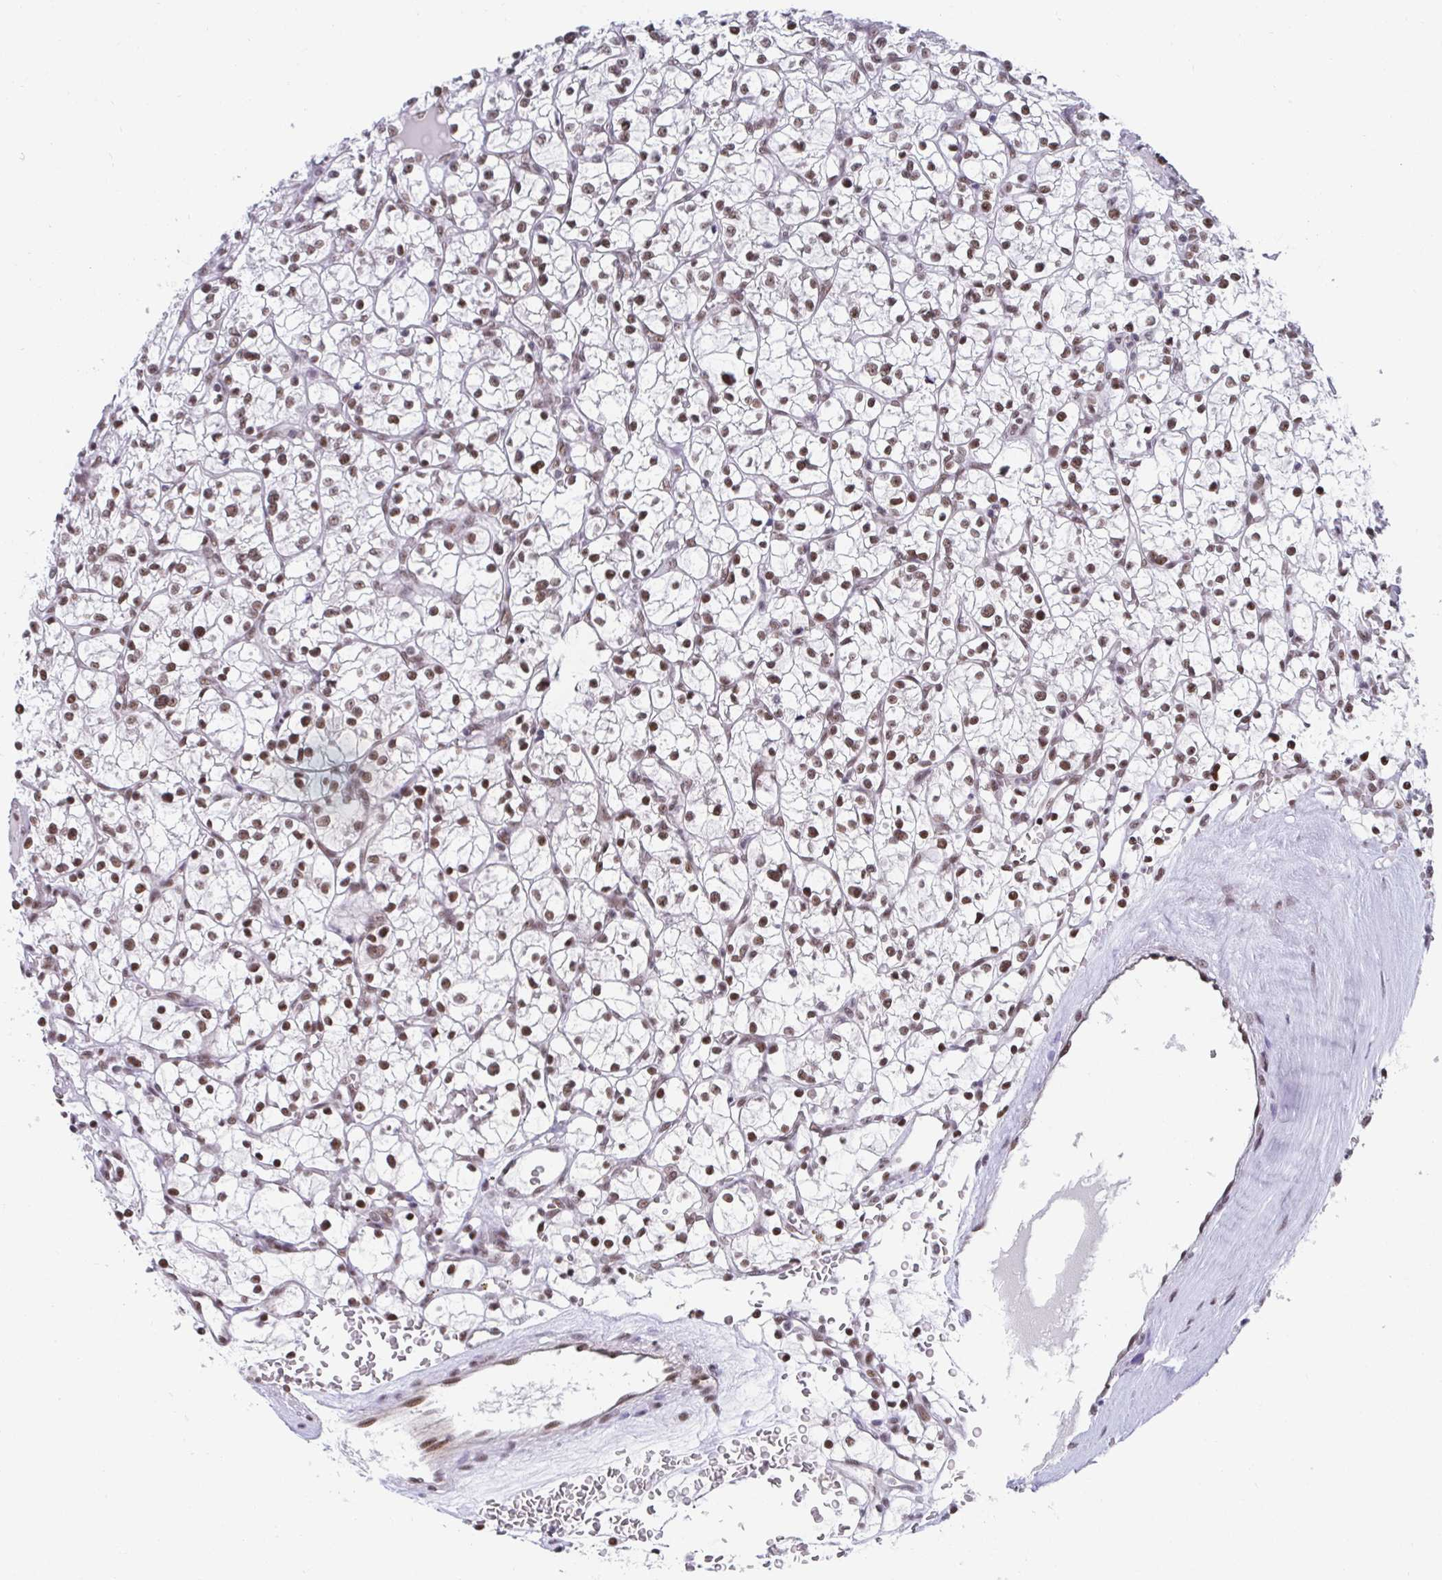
{"staining": {"intensity": "moderate", "quantity": ">75%", "location": "nuclear"}, "tissue": "renal cancer", "cell_type": "Tumor cells", "image_type": "cancer", "snomed": [{"axis": "morphology", "description": "Adenocarcinoma, NOS"}, {"axis": "topography", "description": "Kidney"}], "caption": "IHC image of renal adenocarcinoma stained for a protein (brown), which demonstrates medium levels of moderate nuclear positivity in approximately >75% of tumor cells.", "gene": "SLC7A10", "patient": {"sex": "female", "age": 64}}